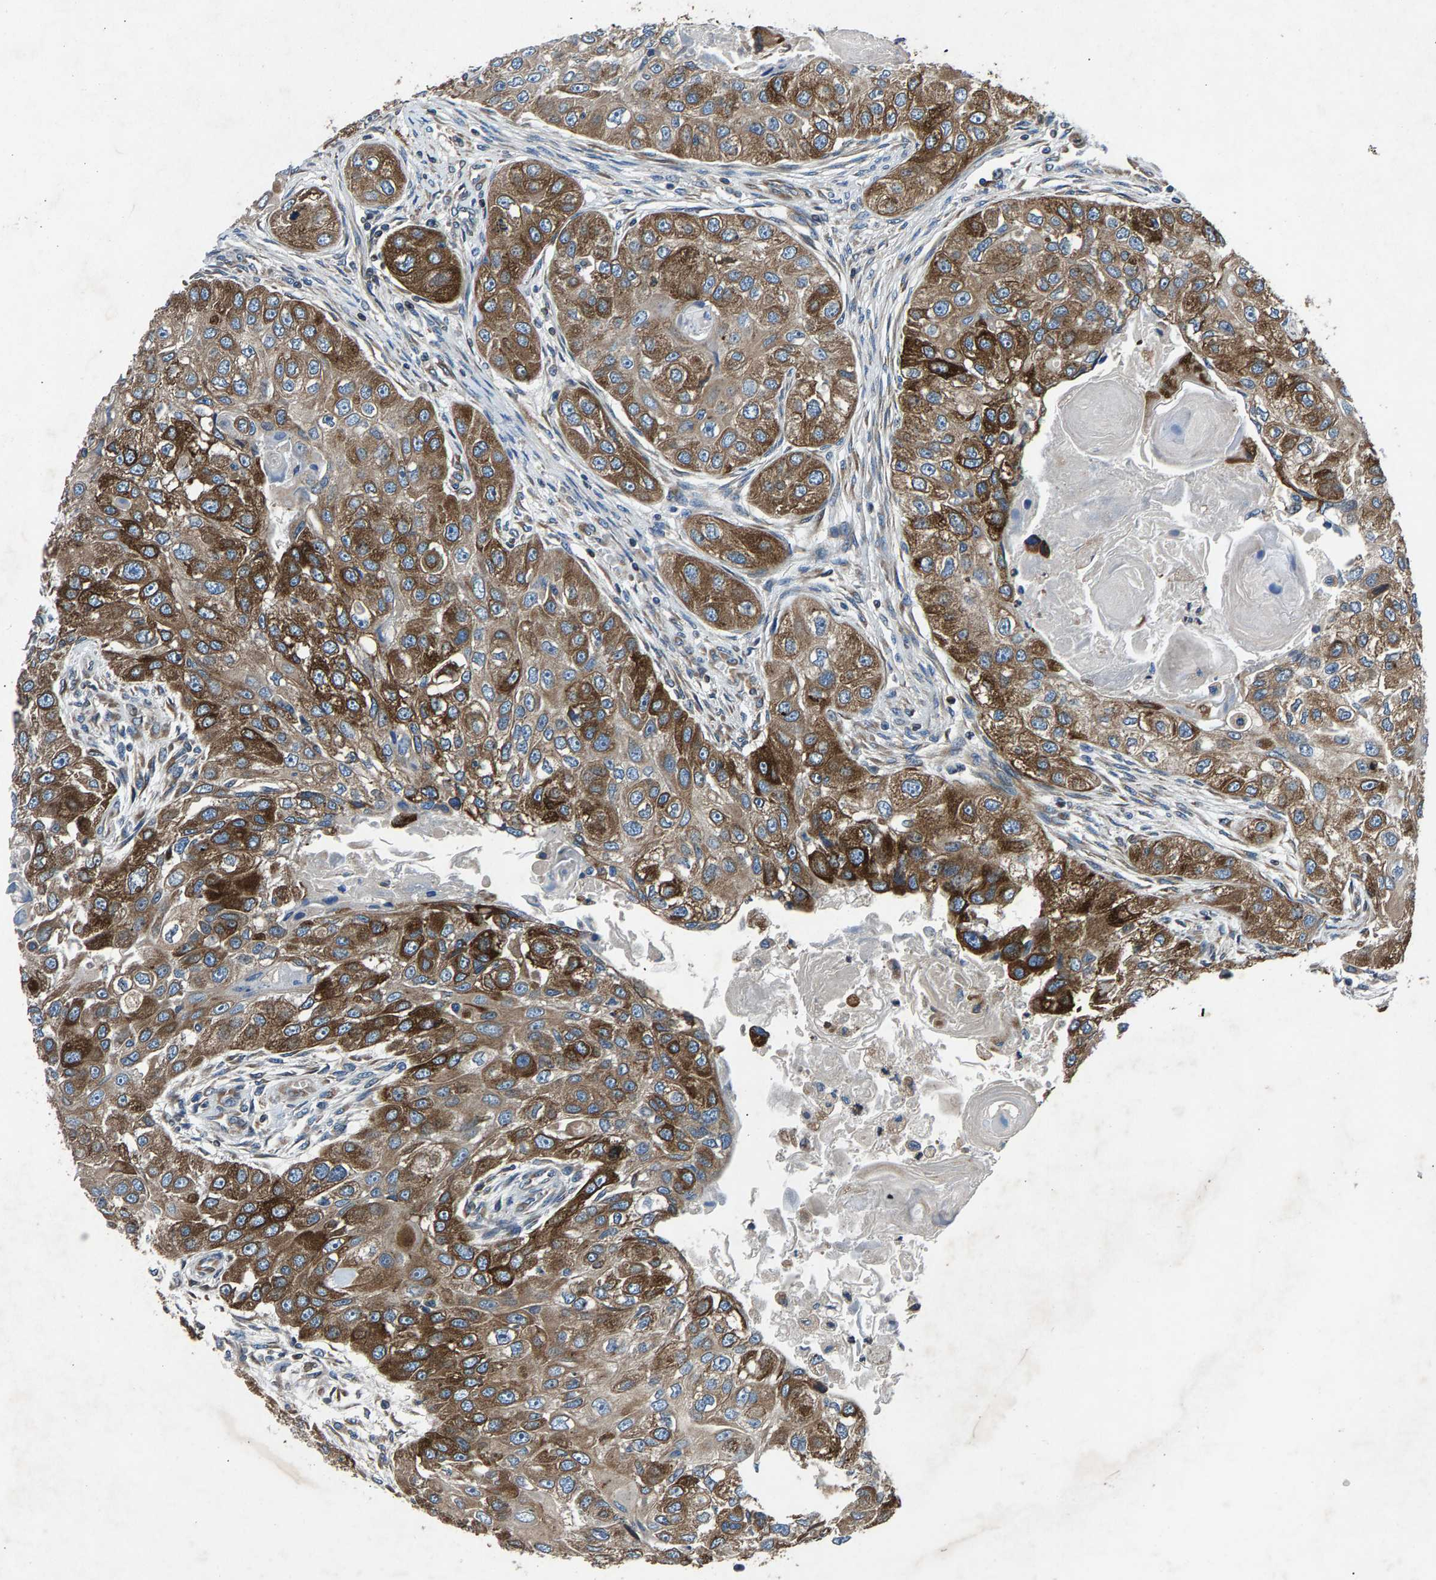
{"staining": {"intensity": "moderate", "quantity": ">75%", "location": "cytoplasmic/membranous"}, "tissue": "head and neck cancer", "cell_type": "Tumor cells", "image_type": "cancer", "snomed": [{"axis": "morphology", "description": "Normal tissue, NOS"}, {"axis": "morphology", "description": "Squamous cell carcinoma, NOS"}, {"axis": "topography", "description": "Skeletal muscle"}, {"axis": "topography", "description": "Head-Neck"}], "caption": "Protein analysis of head and neck cancer (squamous cell carcinoma) tissue reveals moderate cytoplasmic/membranous positivity in about >75% of tumor cells.", "gene": "LPCAT1", "patient": {"sex": "male", "age": 51}}